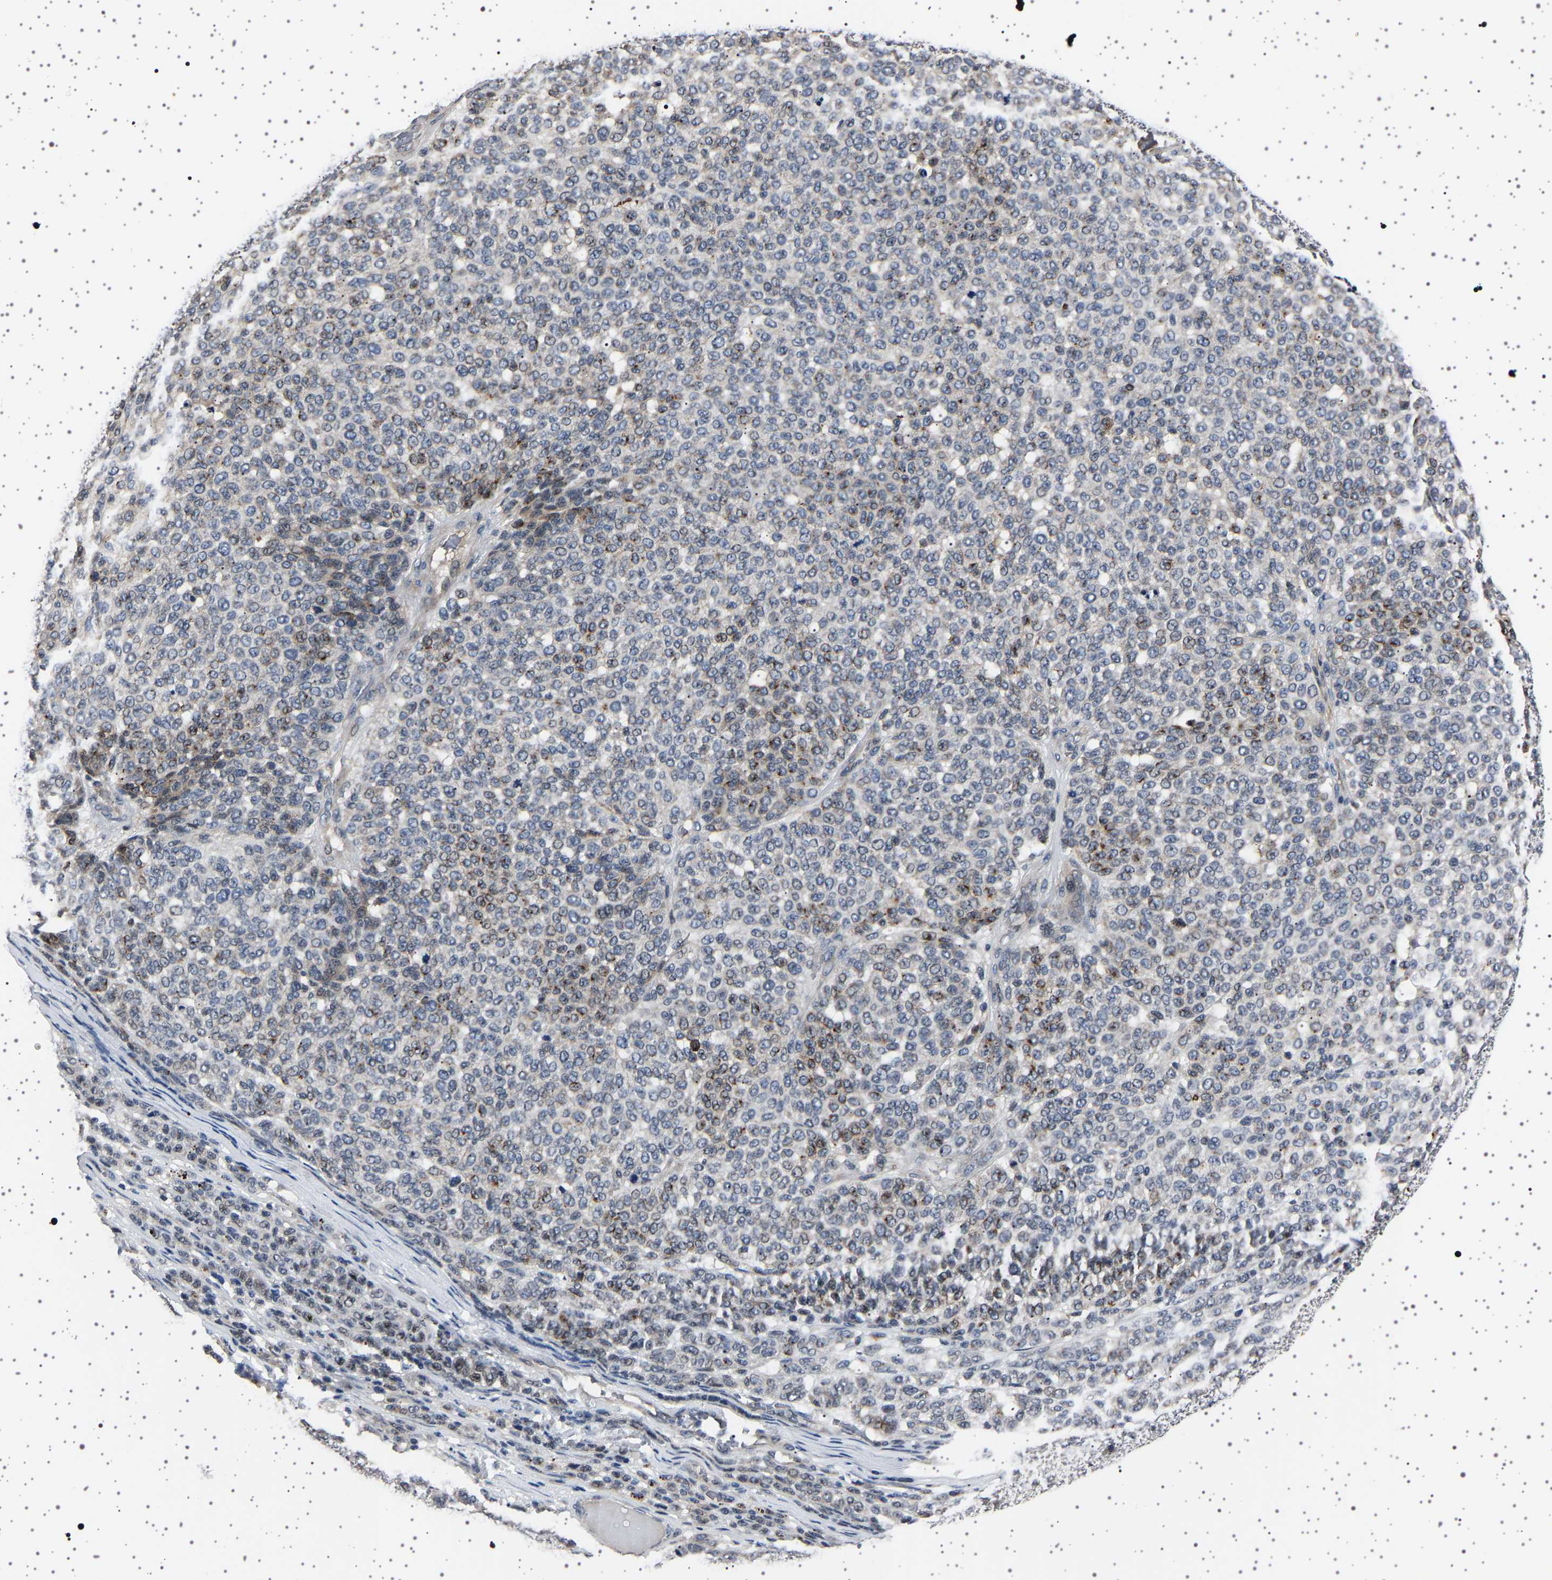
{"staining": {"intensity": "moderate", "quantity": "<25%", "location": "cytoplasmic/membranous"}, "tissue": "melanoma", "cell_type": "Tumor cells", "image_type": "cancer", "snomed": [{"axis": "morphology", "description": "Malignant melanoma, NOS"}, {"axis": "topography", "description": "Skin"}], "caption": "Tumor cells exhibit moderate cytoplasmic/membranous staining in approximately <25% of cells in malignant melanoma. The staining was performed using DAB (3,3'-diaminobenzidine), with brown indicating positive protein expression. Nuclei are stained blue with hematoxylin.", "gene": "IL10RB", "patient": {"sex": "male", "age": 59}}